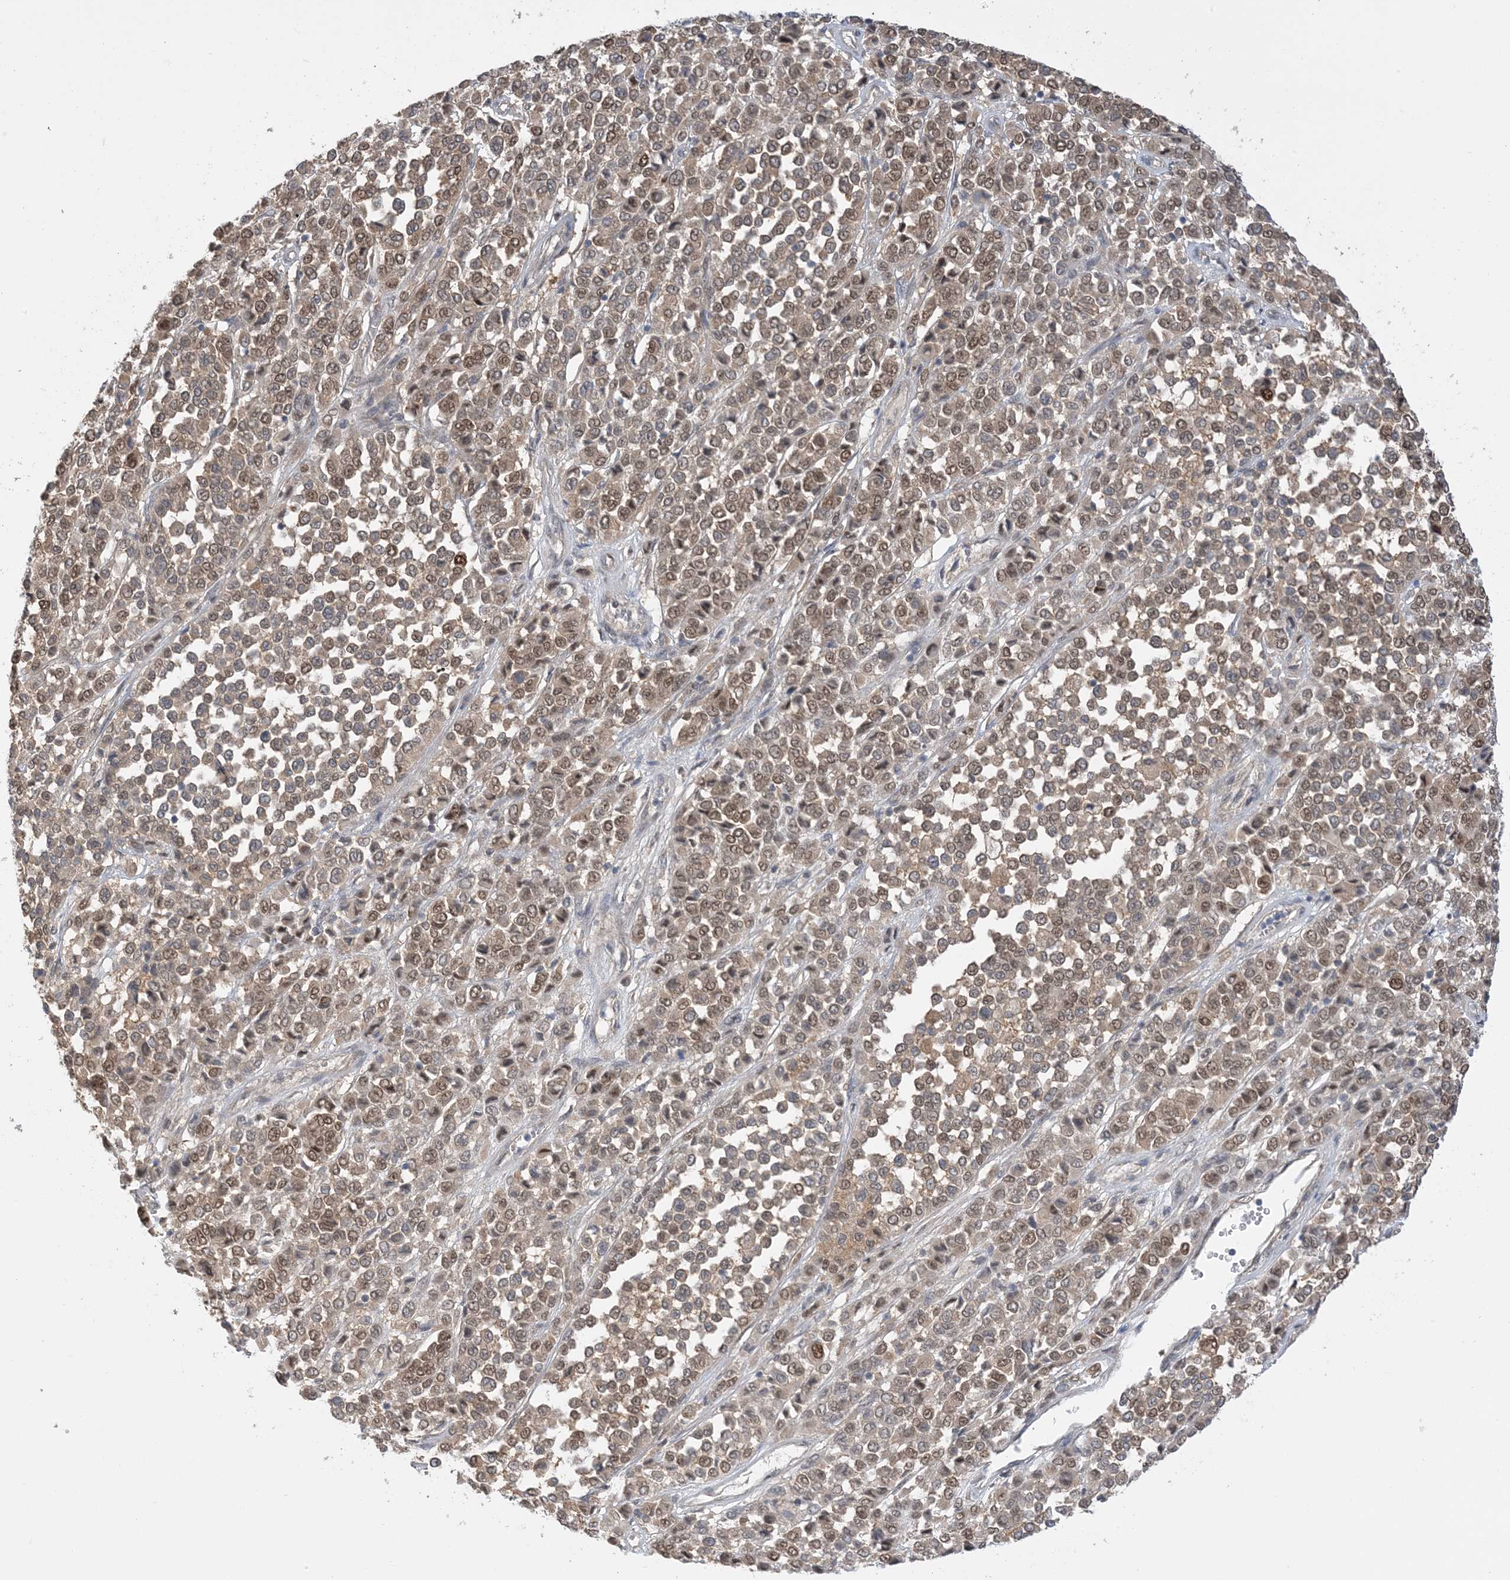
{"staining": {"intensity": "moderate", "quantity": ">75%", "location": "cytoplasmic/membranous,nuclear"}, "tissue": "melanoma", "cell_type": "Tumor cells", "image_type": "cancer", "snomed": [{"axis": "morphology", "description": "Malignant melanoma, Metastatic site"}, {"axis": "topography", "description": "Pancreas"}], "caption": "A medium amount of moderate cytoplasmic/membranous and nuclear staining is seen in approximately >75% of tumor cells in melanoma tissue. (Brightfield microscopy of DAB IHC at high magnification).", "gene": "WDR26", "patient": {"sex": "female", "age": 30}}